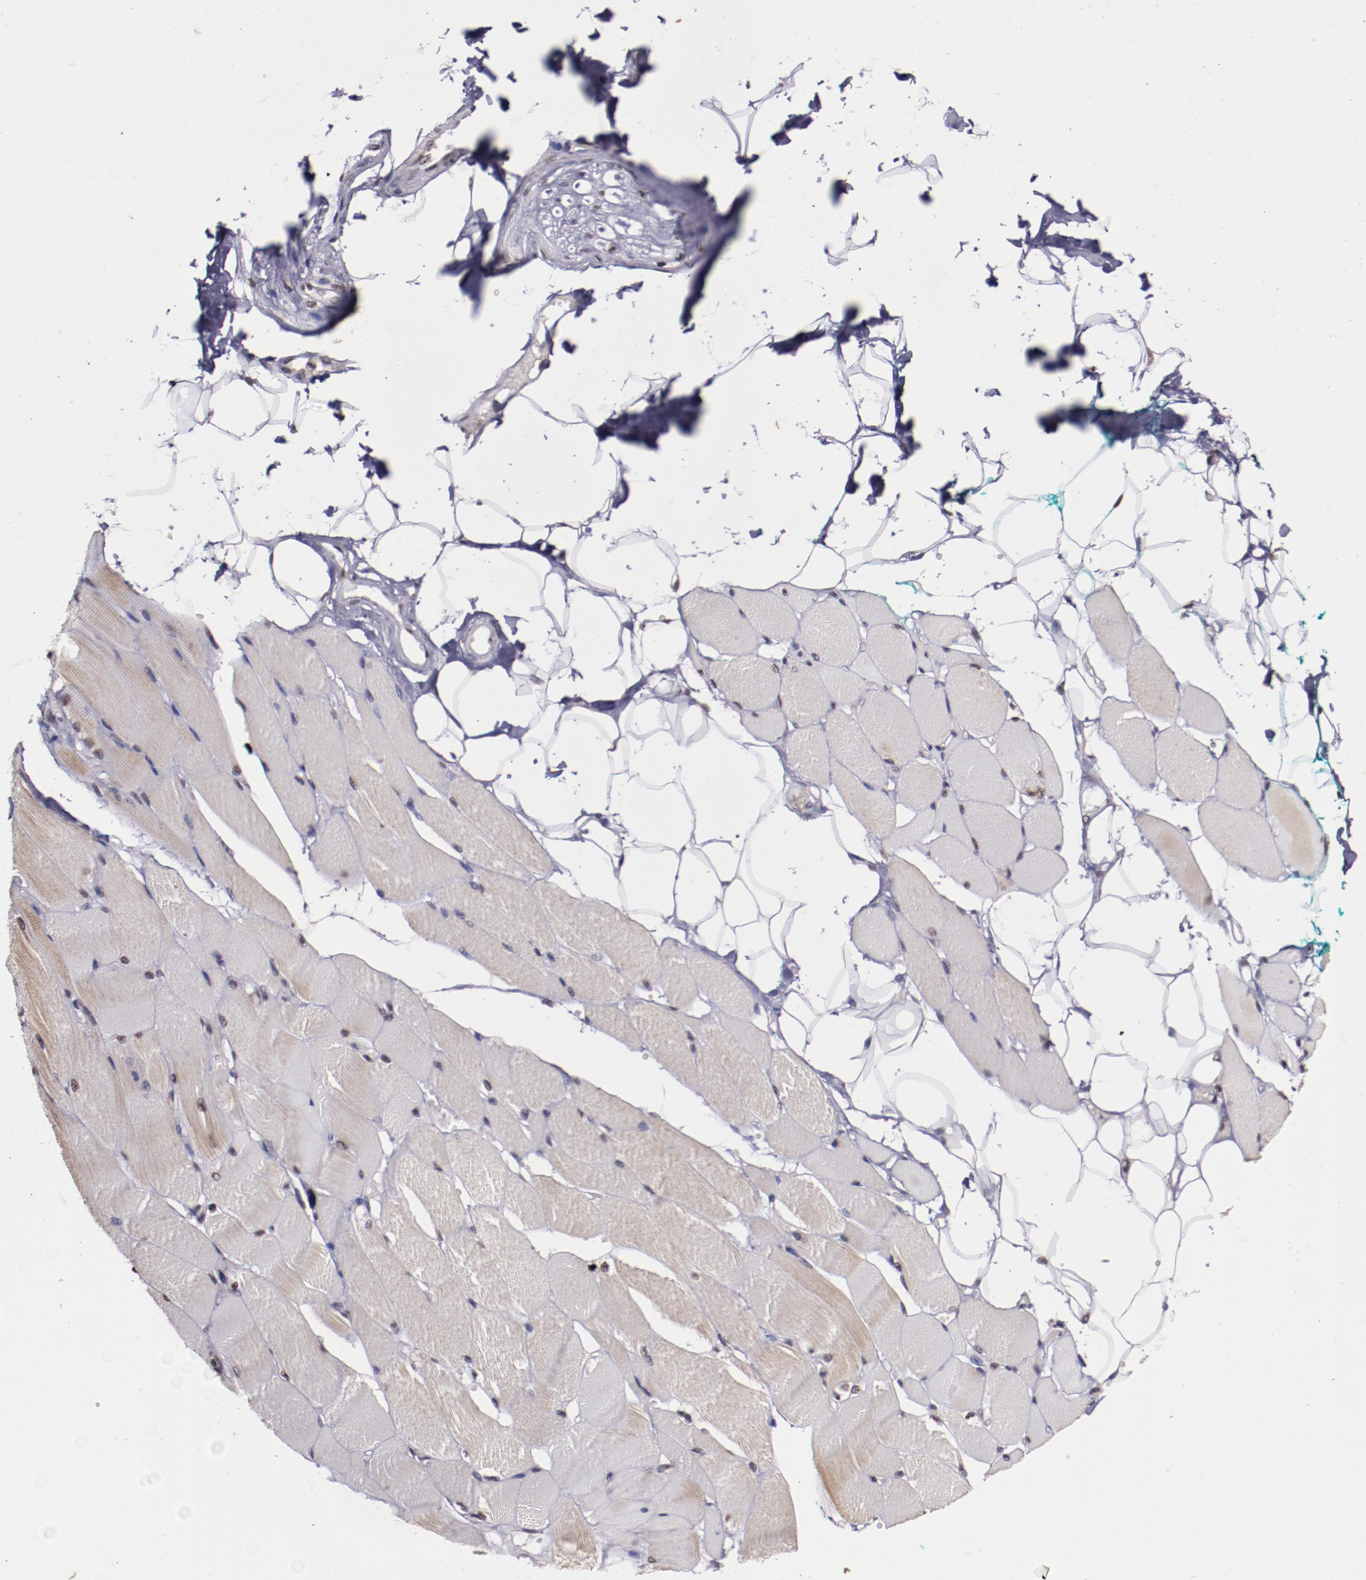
{"staining": {"intensity": "weak", "quantity": "25%-75%", "location": "cytoplasmic/membranous,nuclear"}, "tissue": "skeletal muscle", "cell_type": "Myocytes", "image_type": "normal", "snomed": [{"axis": "morphology", "description": "Normal tissue, NOS"}, {"axis": "topography", "description": "Skeletal muscle"}, {"axis": "topography", "description": "Peripheral nerve tissue"}], "caption": "Immunohistochemistry of benign human skeletal muscle reveals low levels of weak cytoplasmic/membranous,nuclear positivity in about 25%-75% of myocytes.", "gene": "CECR2", "patient": {"sex": "female", "age": 84}}